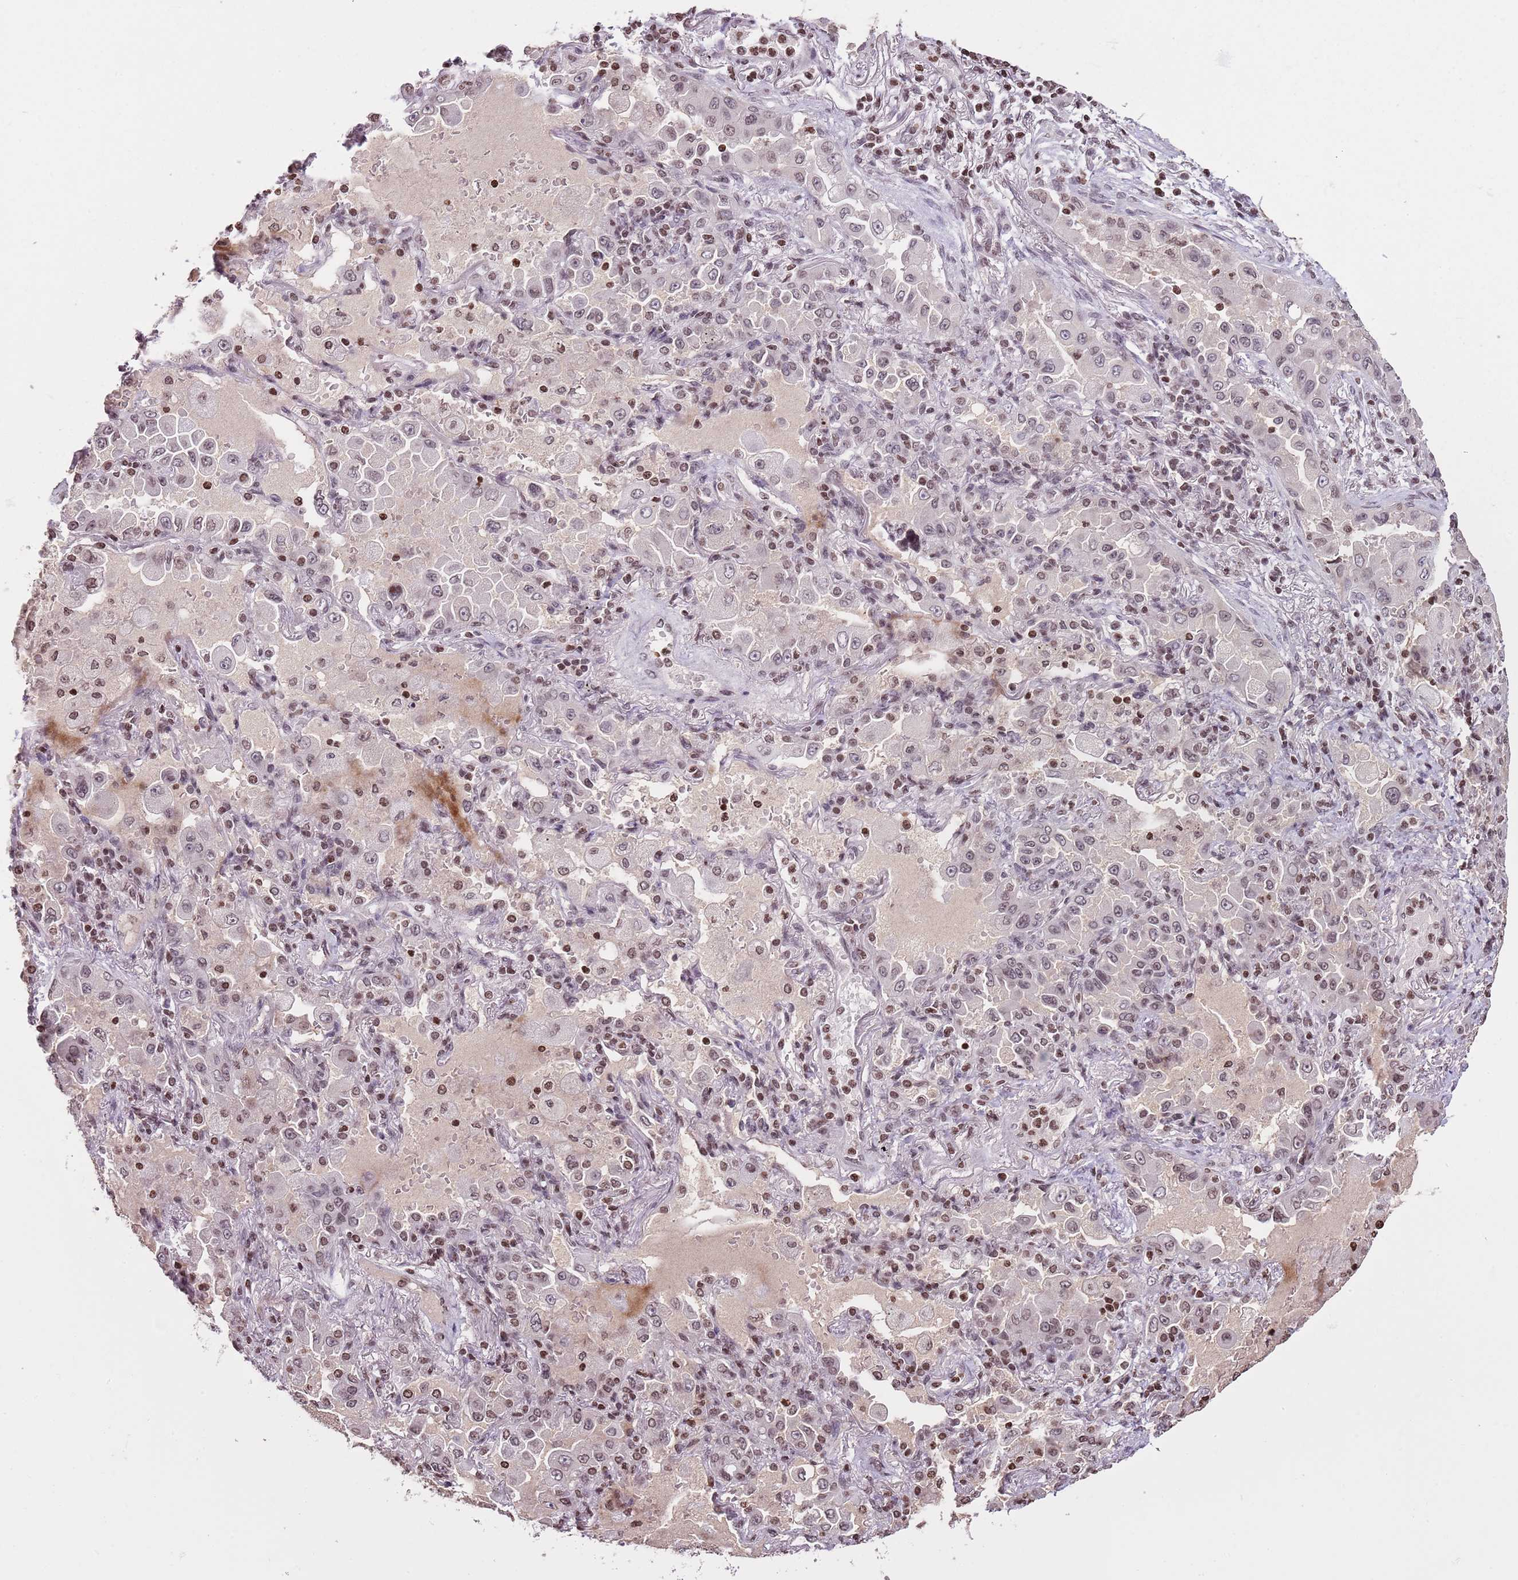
{"staining": {"intensity": "weak", "quantity": ">75%", "location": "nuclear"}, "tissue": "lung cancer", "cell_type": "Tumor cells", "image_type": "cancer", "snomed": [{"axis": "morphology", "description": "Squamous cell carcinoma, NOS"}, {"axis": "topography", "description": "Lung"}], "caption": "Immunohistochemical staining of human squamous cell carcinoma (lung) displays weak nuclear protein positivity in approximately >75% of tumor cells.", "gene": "KPNA3", "patient": {"sex": "male", "age": 74}}